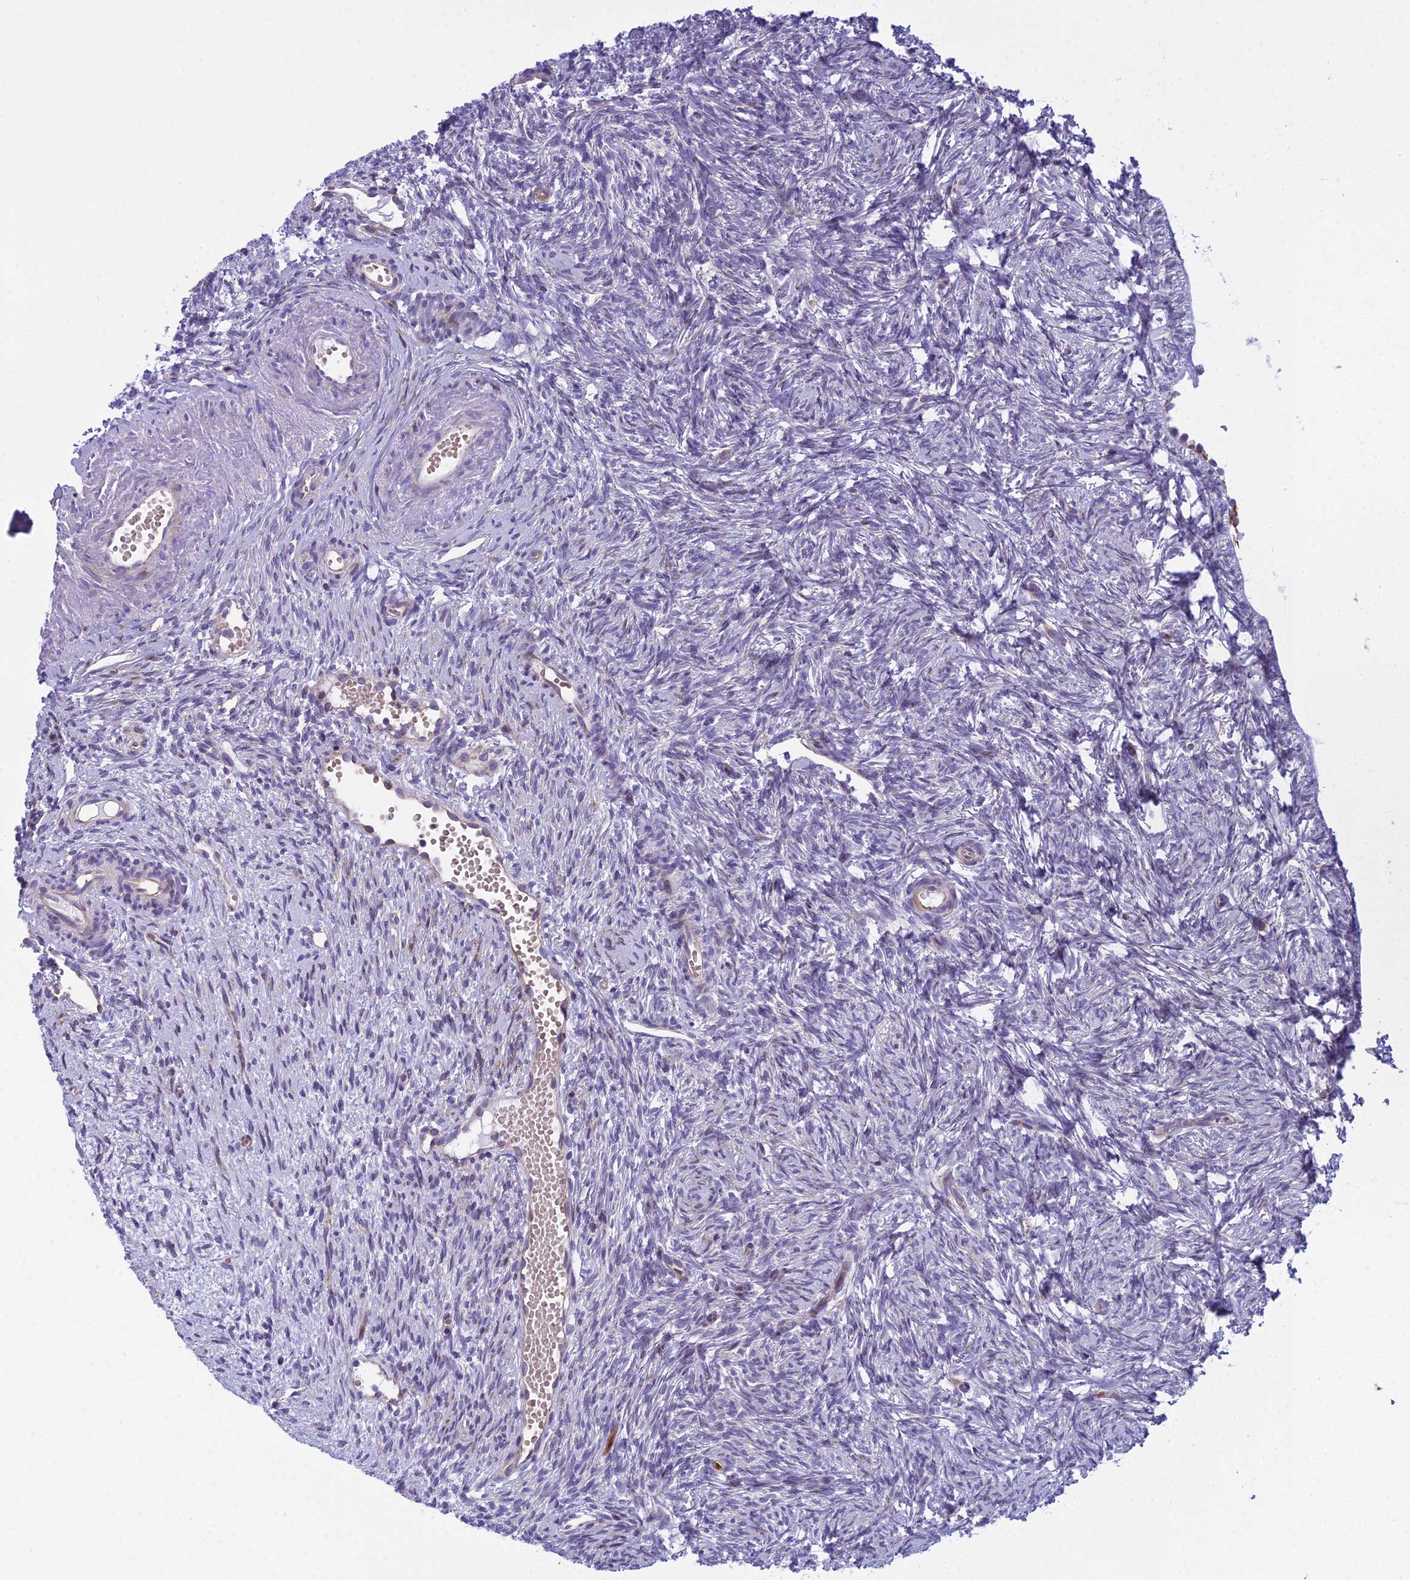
{"staining": {"intensity": "weak", "quantity": "25%-75%", "location": "cytoplasmic/membranous"}, "tissue": "ovary", "cell_type": "Follicle cells", "image_type": "normal", "snomed": [{"axis": "morphology", "description": "Normal tissue, NOS"}, {"axis": "topography", "description": "Ovary"}], "caption": "There is low levels of weak cytoplasmic/membranous positivity in follicle cells of benign ovary, as demonstrated by immunohistochemical staining (brown color).", "gene": "PCDHB14", "patient": {"sex": "female", "age": 51}}